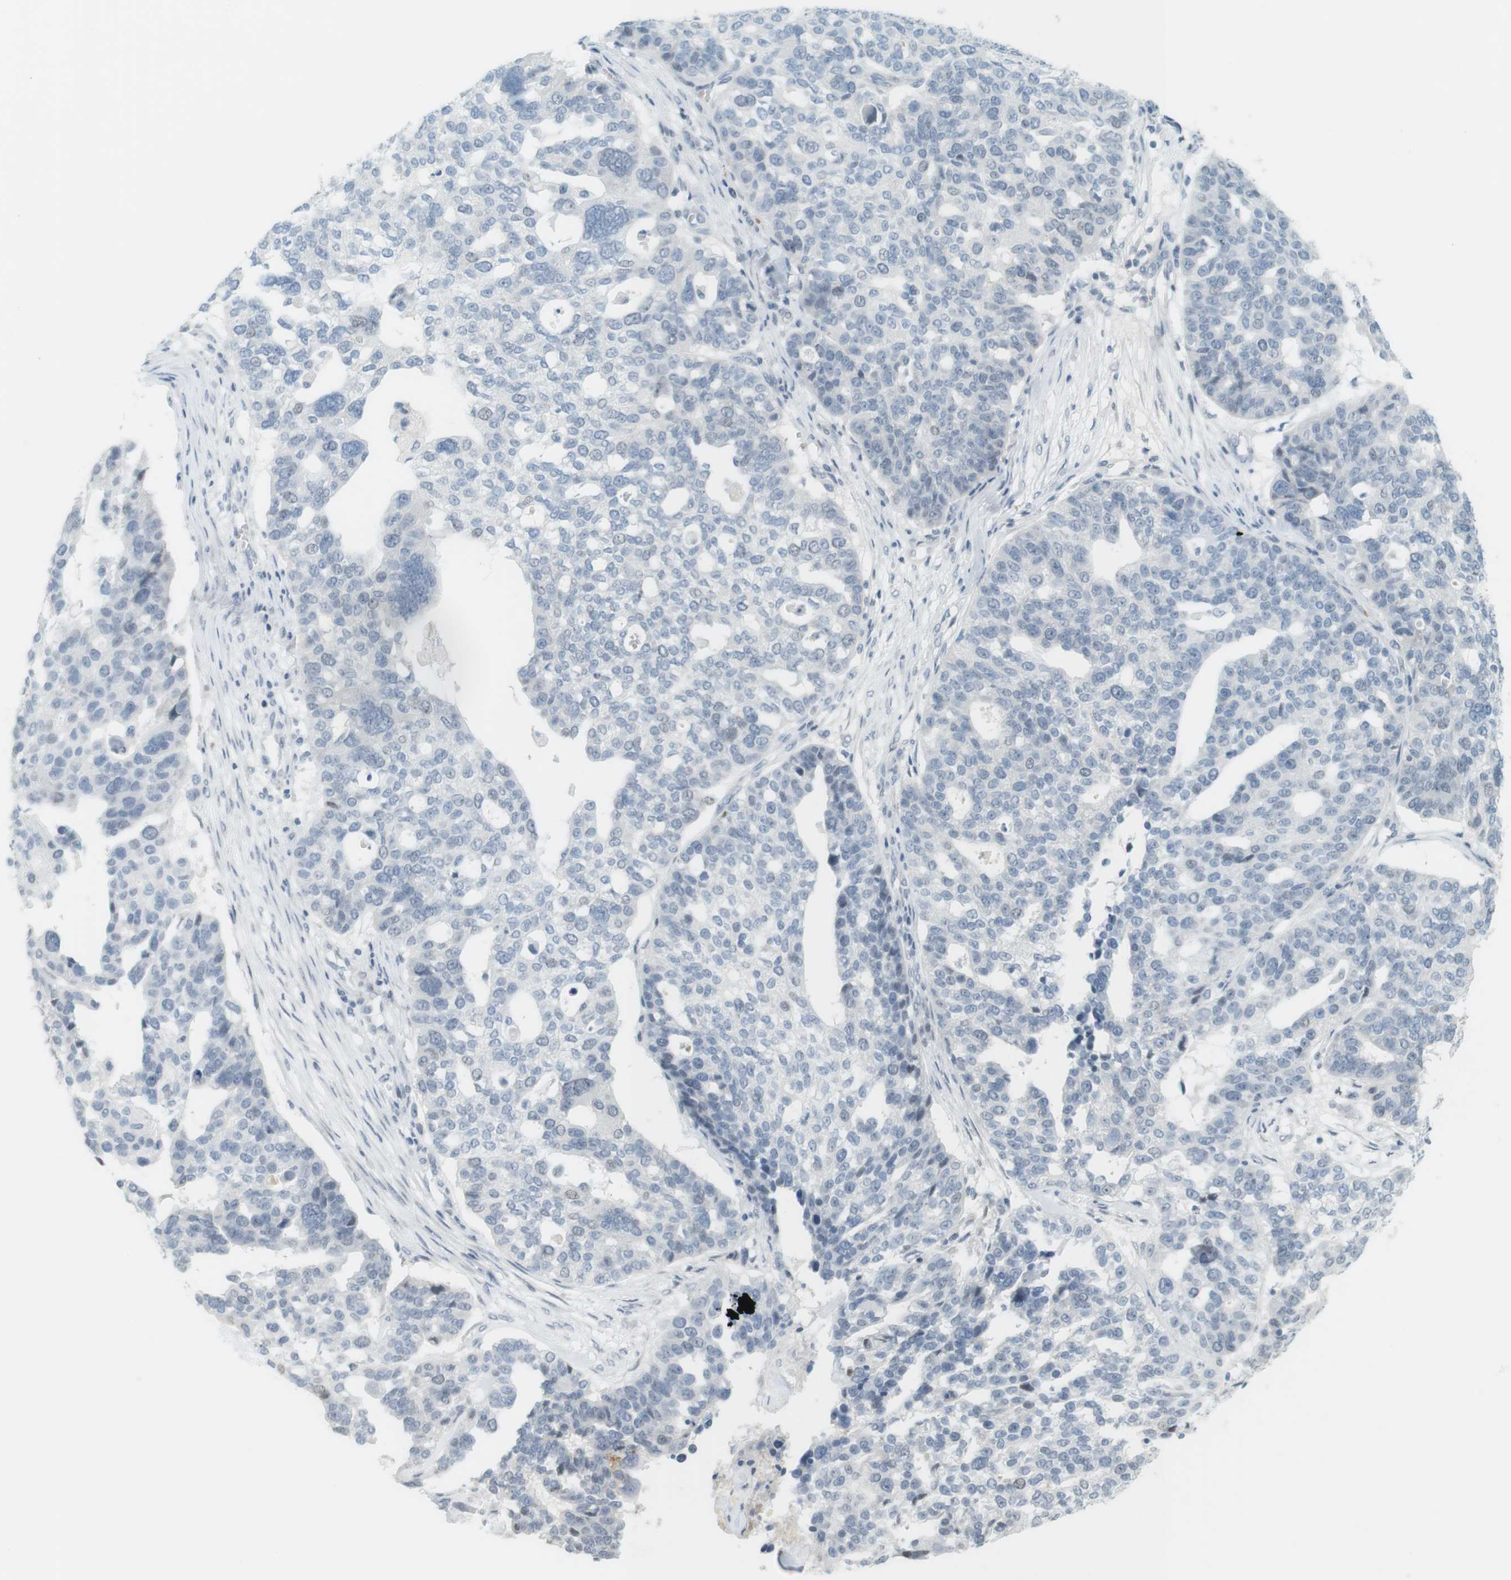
{"staining": {"intensity": "negative", "quantity": "none", "location": "none"}, "tissue": "ovarian cancer", "cell_type": "Tumor cells", "image_type": "cancer", "snomed": [{"axis": "morphology", "description": "Cystadenocarcinoma, serous, NOS"}, {"axis": "topography", "description": "Ovary"}], "caption": "A micrograph of human ovarian cancer (serous cystadenocarcinoma) is negative for staining in tumor cells. (Immunohistochemistry (ihc), brightfield microscopy, high magnification).", "gene": "DMC1", "patient": {"sex": "female", "age": 59}}